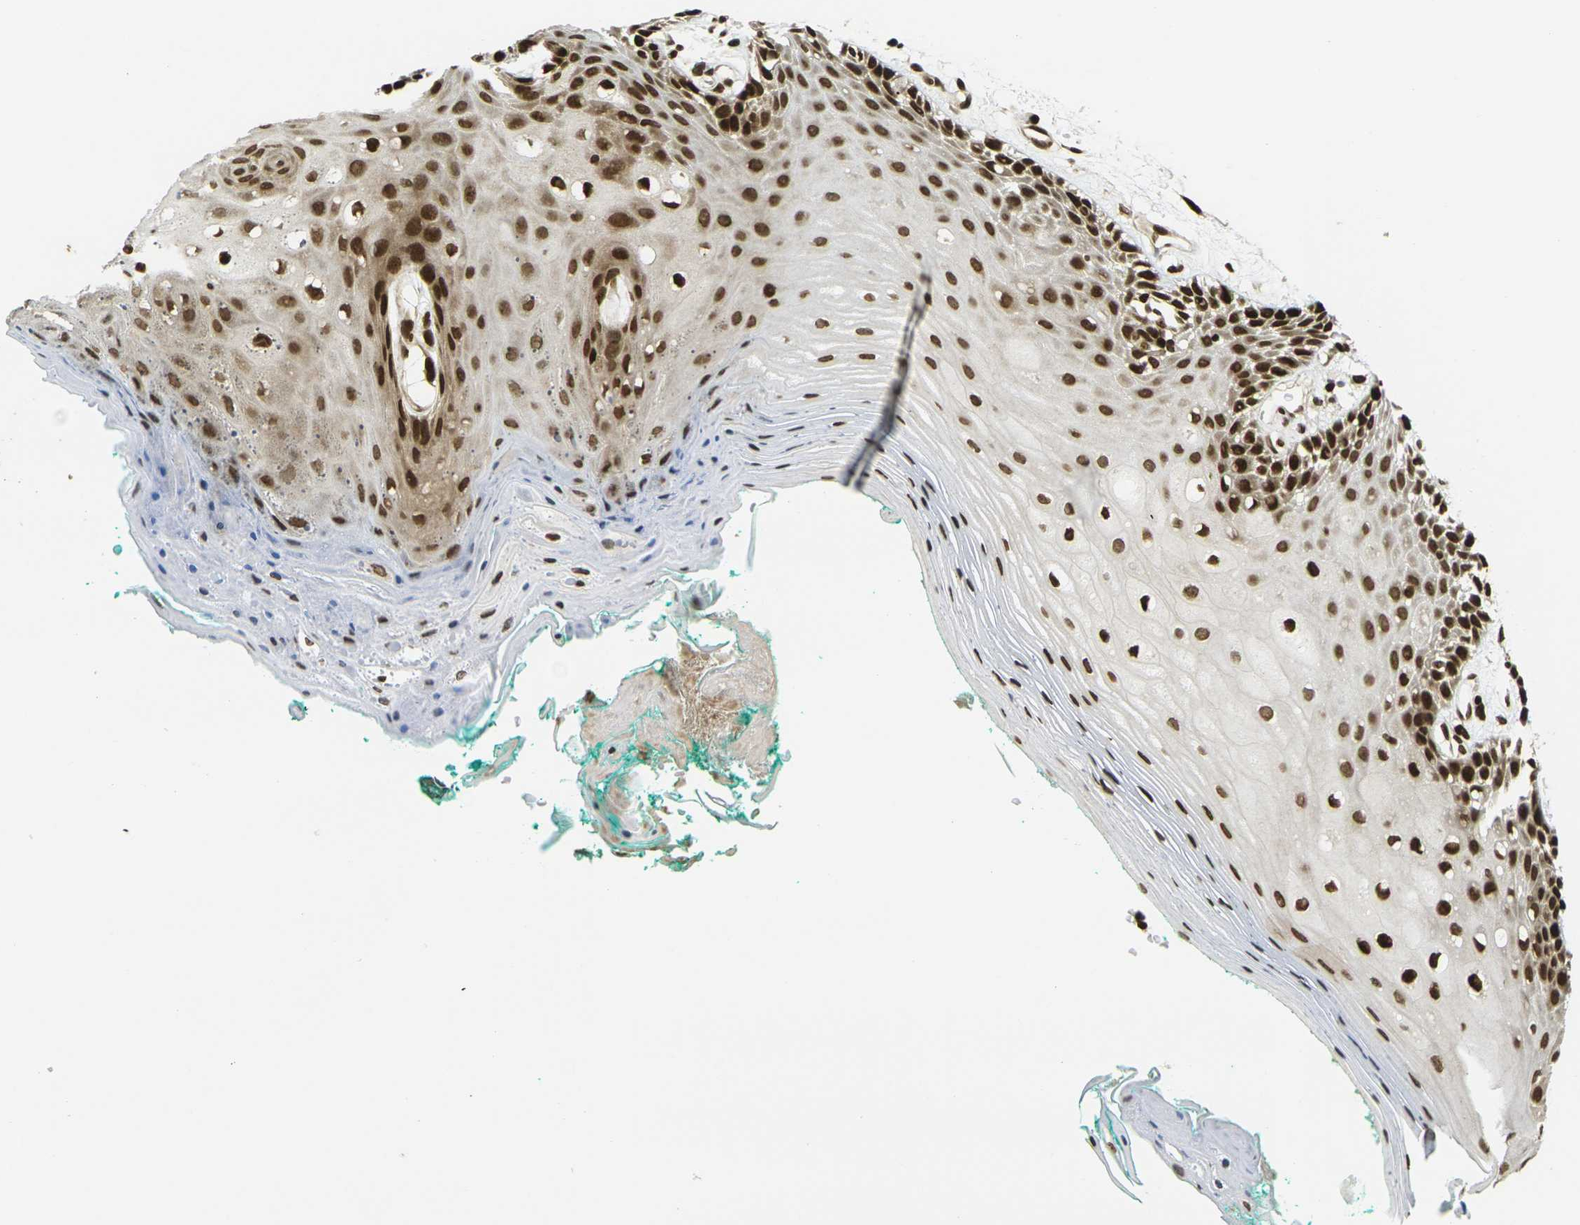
{"staining": {"intensity": "strong", "quantity": ">75%", "location": "nuclear"}, "tissue": "oral mucosa", "cell_type": "Squamous epithelial cells", "image_type": "normal", "snomed": [{"axis": "morphology", "description": "Normal tissue, NOS"}, {"axis": "topography", "description": "Skeletal muscle"}, {"axis": "topography", "description": "Oral tissue"}, {"axis": "topography", "description": "Peripheral nerve tissue"}], "caption": "A brown stain highlights strong nuclear expression of a protein in squamous epithelial cells of unremarkable oral mucosa. (DAB = brown stain, brightfield microscopy at high magnification).", "gene": "RUVBL2", "patient": {"sex": "female", "age": 84}}